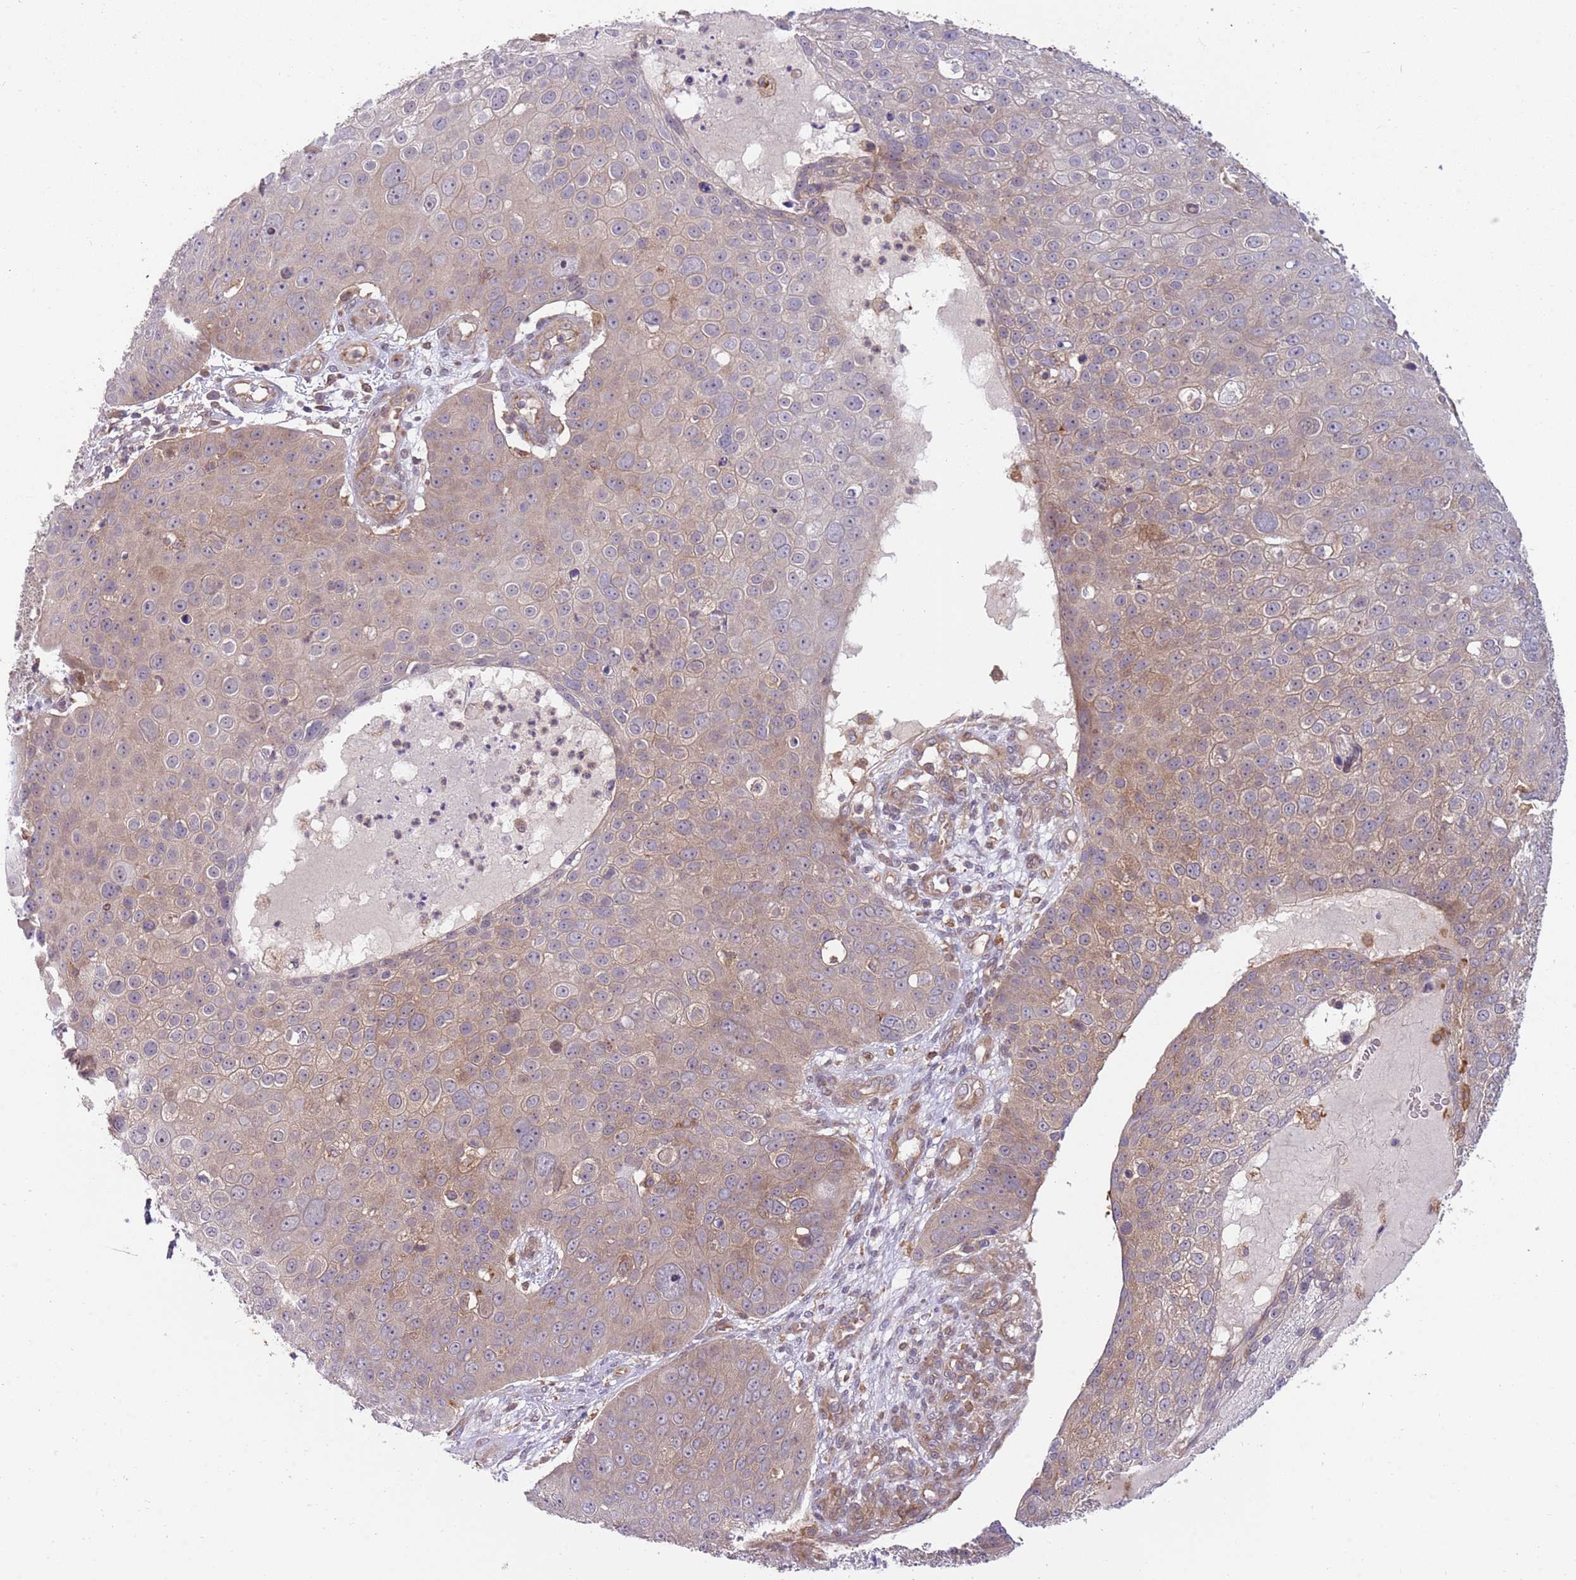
{"staining": {"intensity": "weak", "quantity": "25%-75%", "location": "cytoplasmic/membranous"}, "tissue": "skin cancer", "cell_type": "Tumor cells", "image_type": "cancer", "snomed": [{"axis": "morphology", "description": "Squamous cell carcinoma, NOS"}, {"axis": "topography", "description": "Skin"}], "caption": "The micrograph shows immunohistochemical staining of skin cancer (squamous cell carcinoma). There is weak cytoplasmic/membranous staining is seen in approximately 25%-75% of tumor cells.", "gene": "GGA1", "patient": {"sex": "male", "age": 71}}